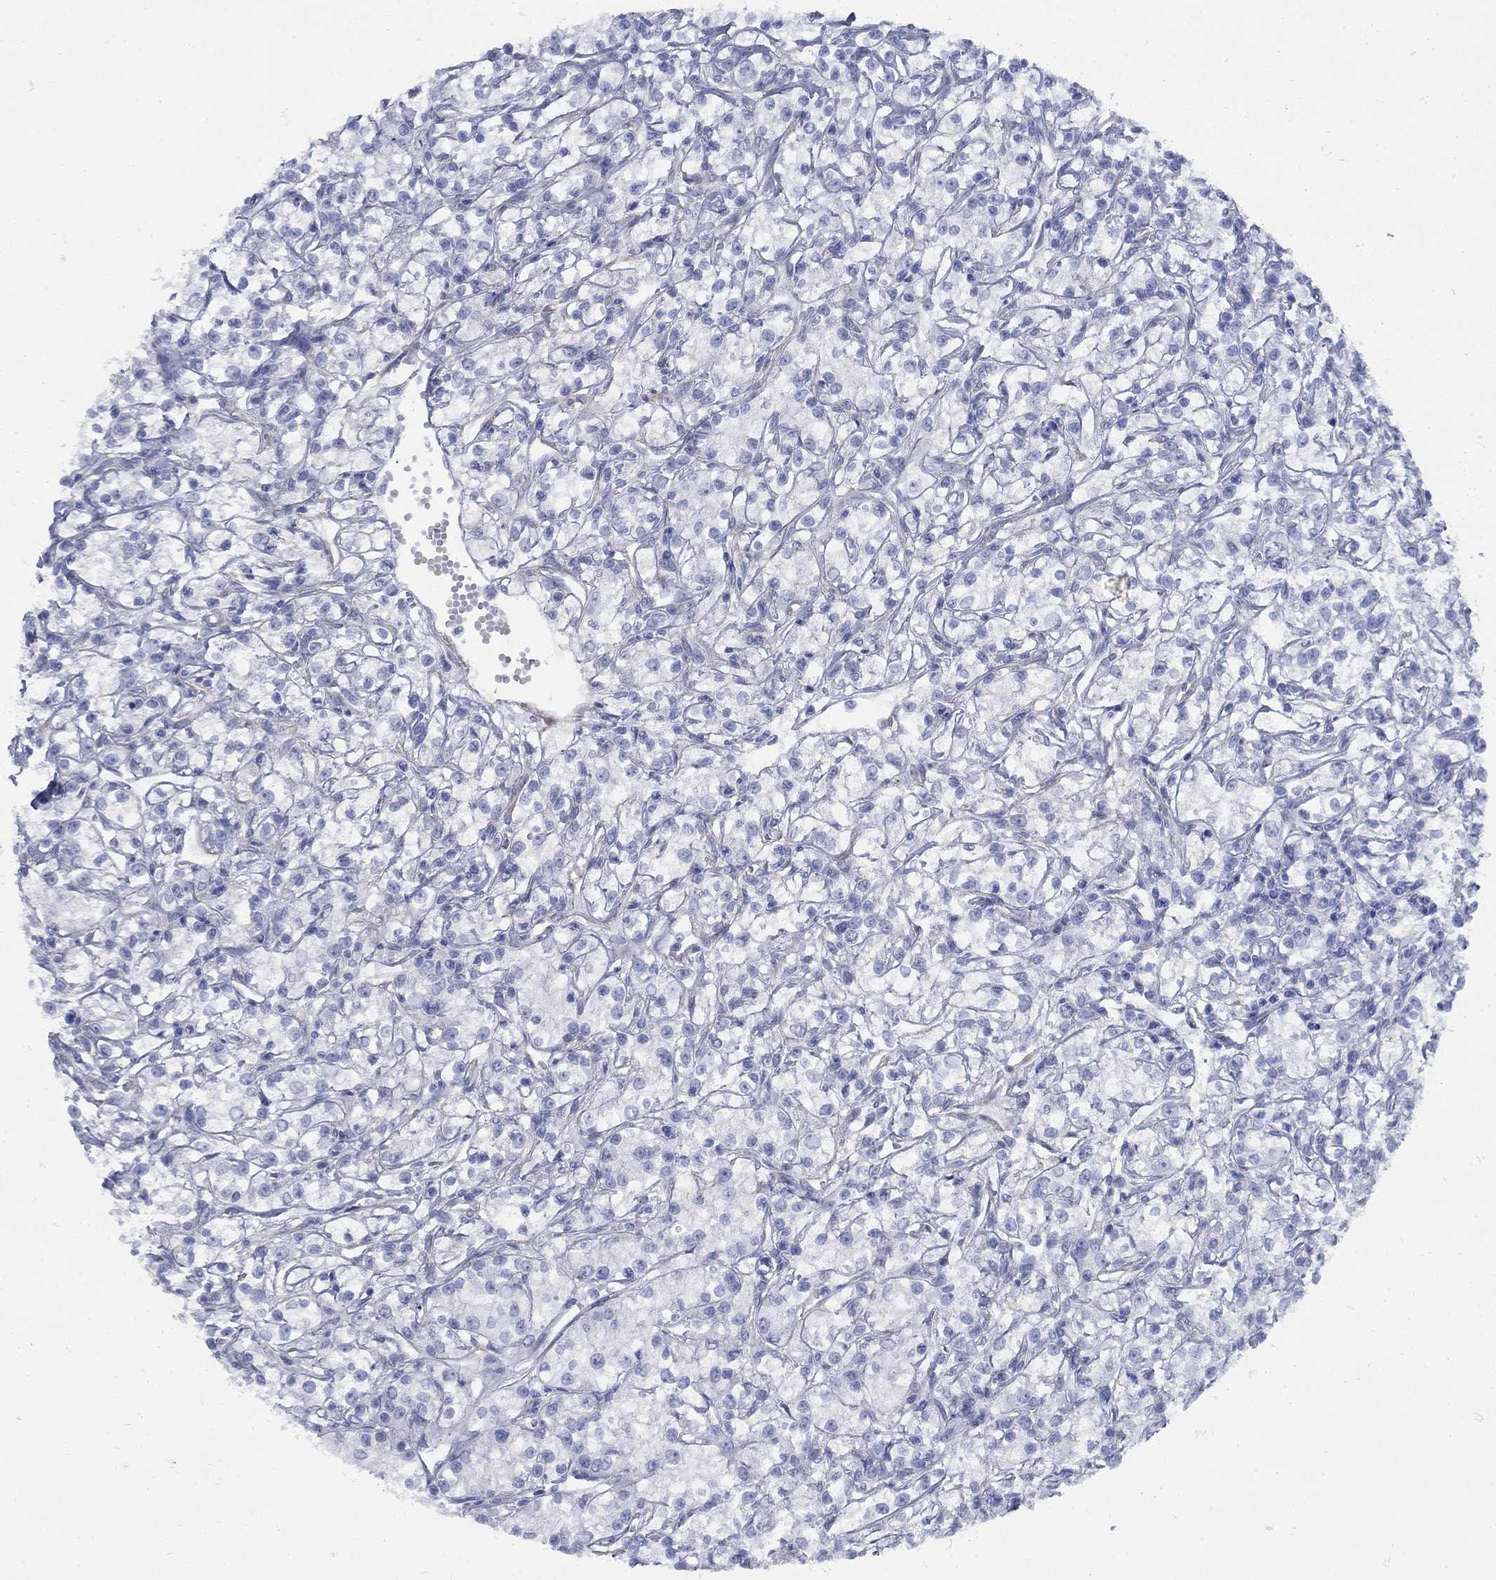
{"staining": {"intensity": "negative", "quantity": "none", "location": "none"}, "tissue": "renal cancer", "cell_type": "Tumor cells", "image_type": "cancer", "snomed": [{"axis": "morphology", "description": "Adenocarcinoma, NOS"}, {"axis": "topography", "description": "Kidney"}], "caption": "Immunohistochemistry (IHC) image of human adenocarcinoma (renal) stained for a protein (brown), which displays no positivity in tumor cells.", "gene": "SEPTIN8", "patient": {"sex": "female", "age": 59}}